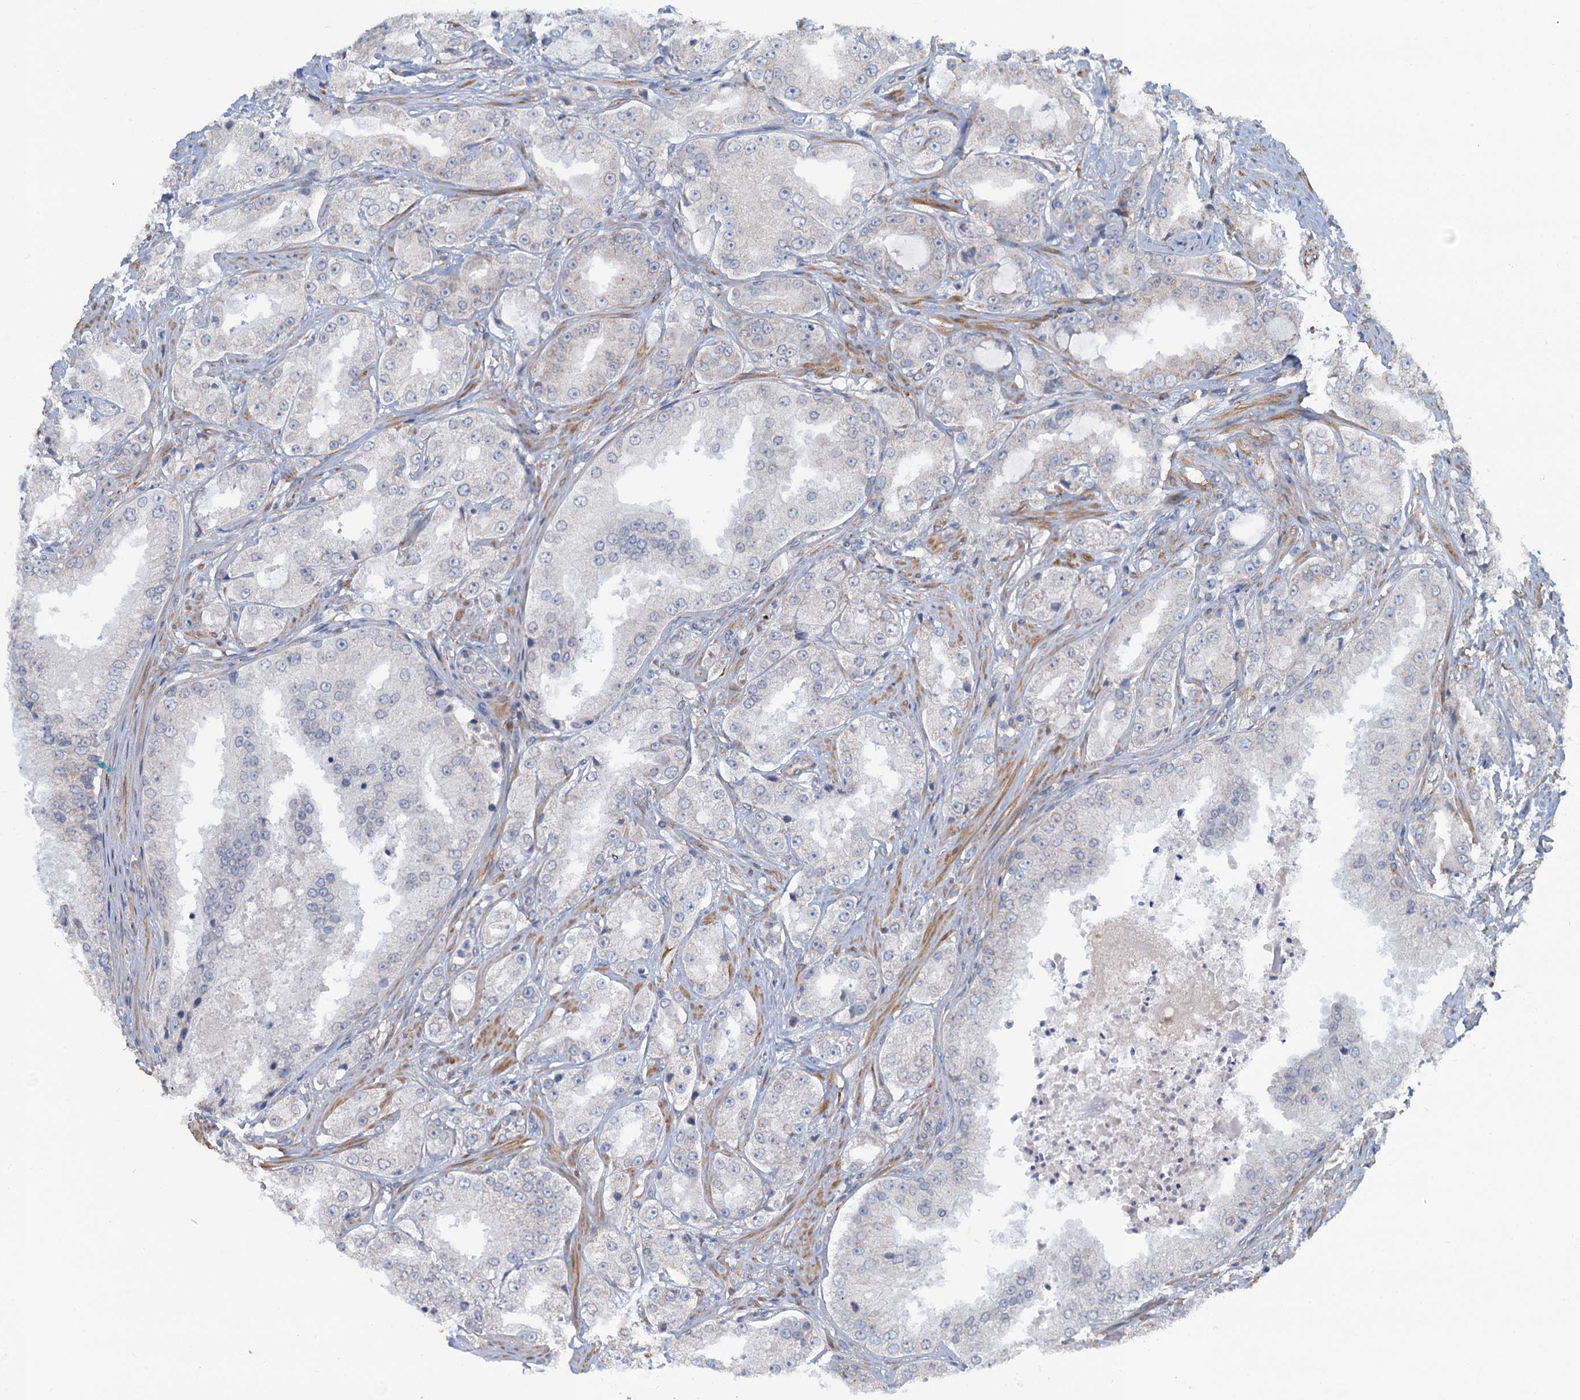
{"staining": {"intensity": "negative", "quantity": "none", "location": "none"}, "tissue": "prostate cancer", "cell_type": "Tumor cells", "image_type": "cancer", "snomed": [{"axis": "morphology", "description": "Adenocarcinoma, High grade"}, {"axis": "topography", "description": "Prostate"}], "caption": "Prostate cancer was stained to show a protein in brown. There is no significant positivity in tumor cells. (Stains: DAB immunohistochemistry (IHC) with hematoxylin counter stain, Microscopy: brightfield microscopy at high magnification).", "gene": "POGLUT3", "patient": {"sex": "male", "age": 73}}